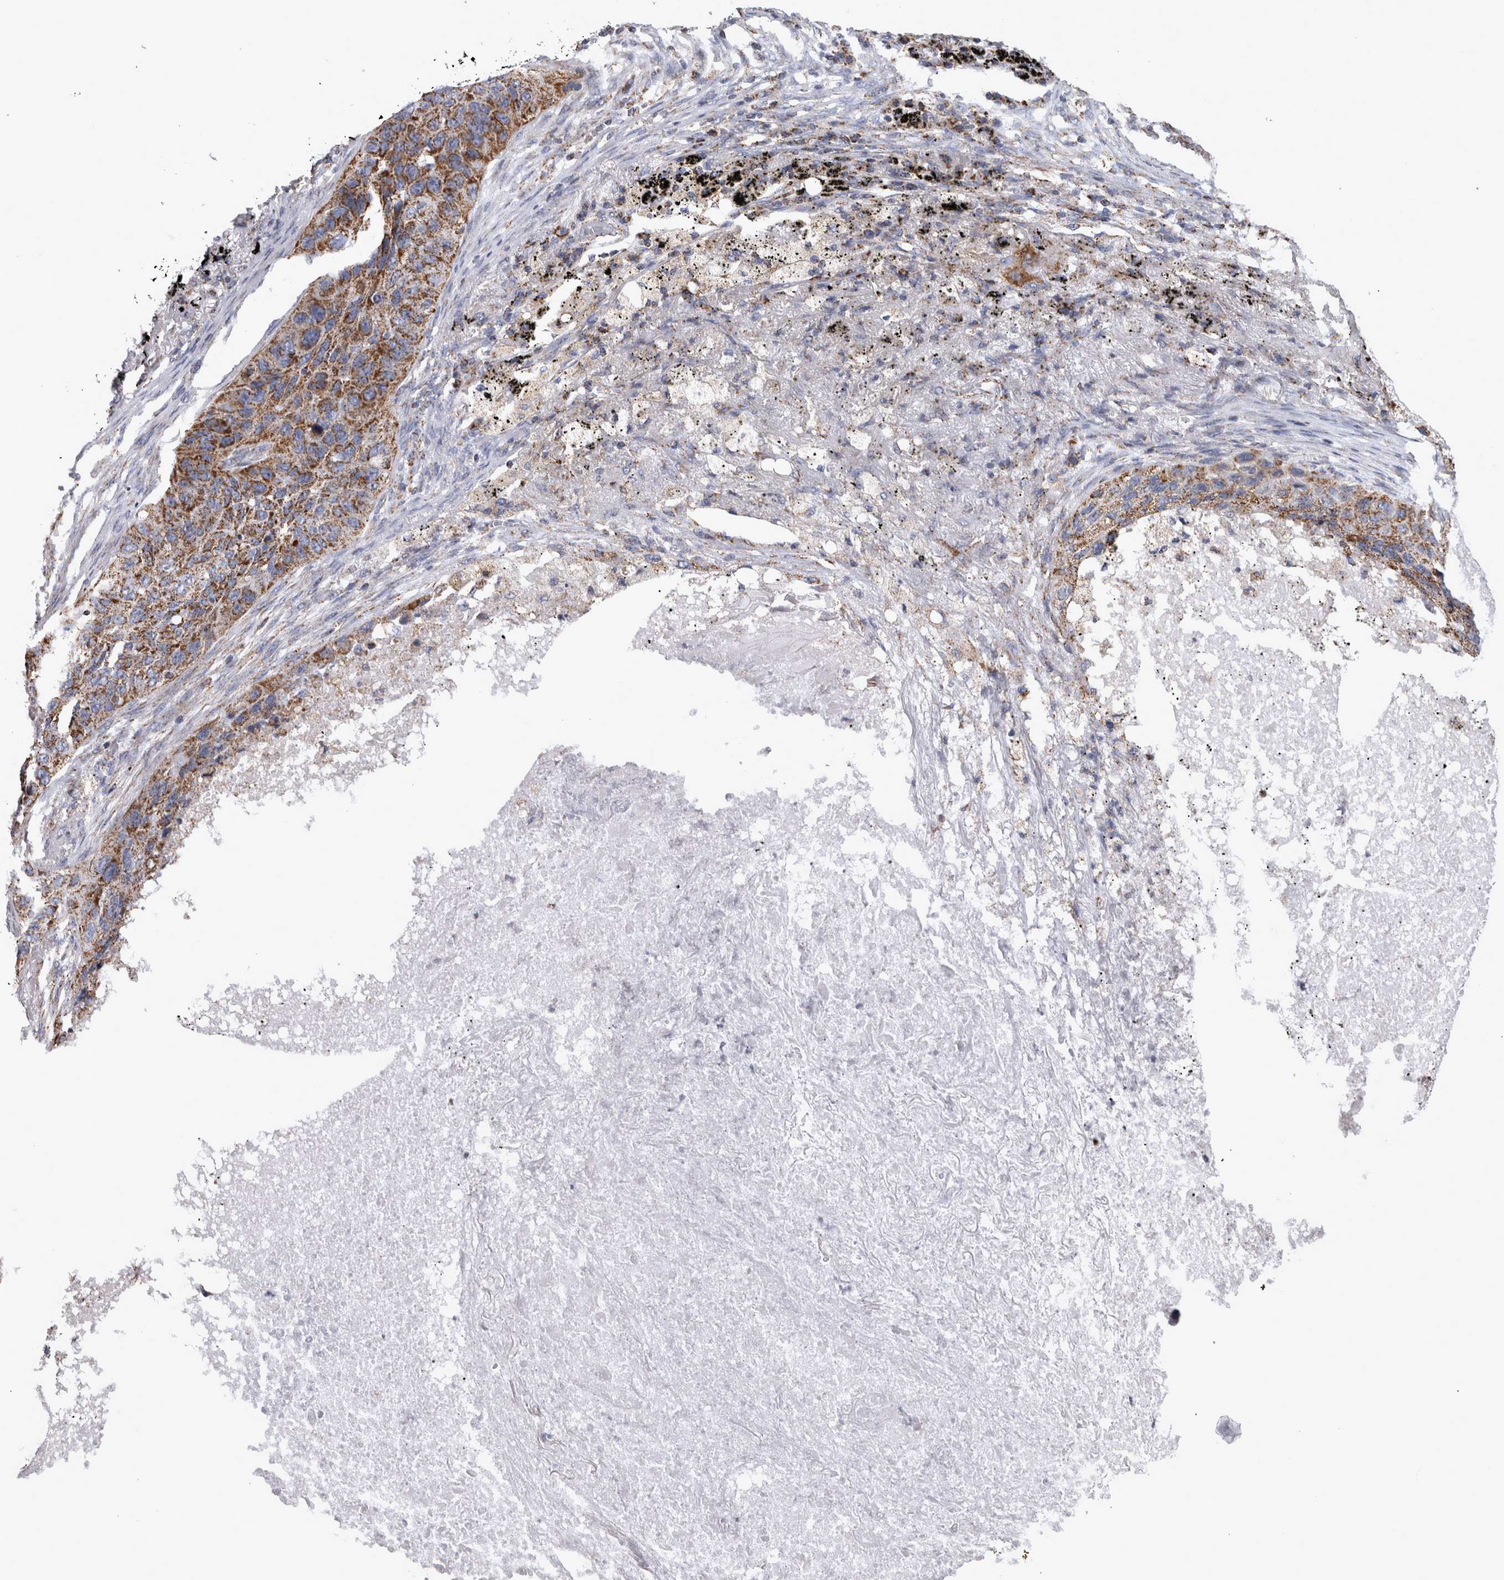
{"staining": {"intensity": "moderate", "quantity": ">75%", "location": "cytoplasmic/membranous"}, "tissue": "lung cancer", "cell_type": "Tumor cells", "image_type": "cancer", "snomed": [{"axis": "morphology", "description": "Squamous cell carcinoma, NOS"}, {"axis": "topography", "description": "Lung"}], "caption": "A medium amount of moderate cytoplasmic/membranous expression is appreciated in approximately >75% of tumor cells in lung cancer tissue.", "gene": "MDH2", "patient": {"sex": "female", "age": 63}}